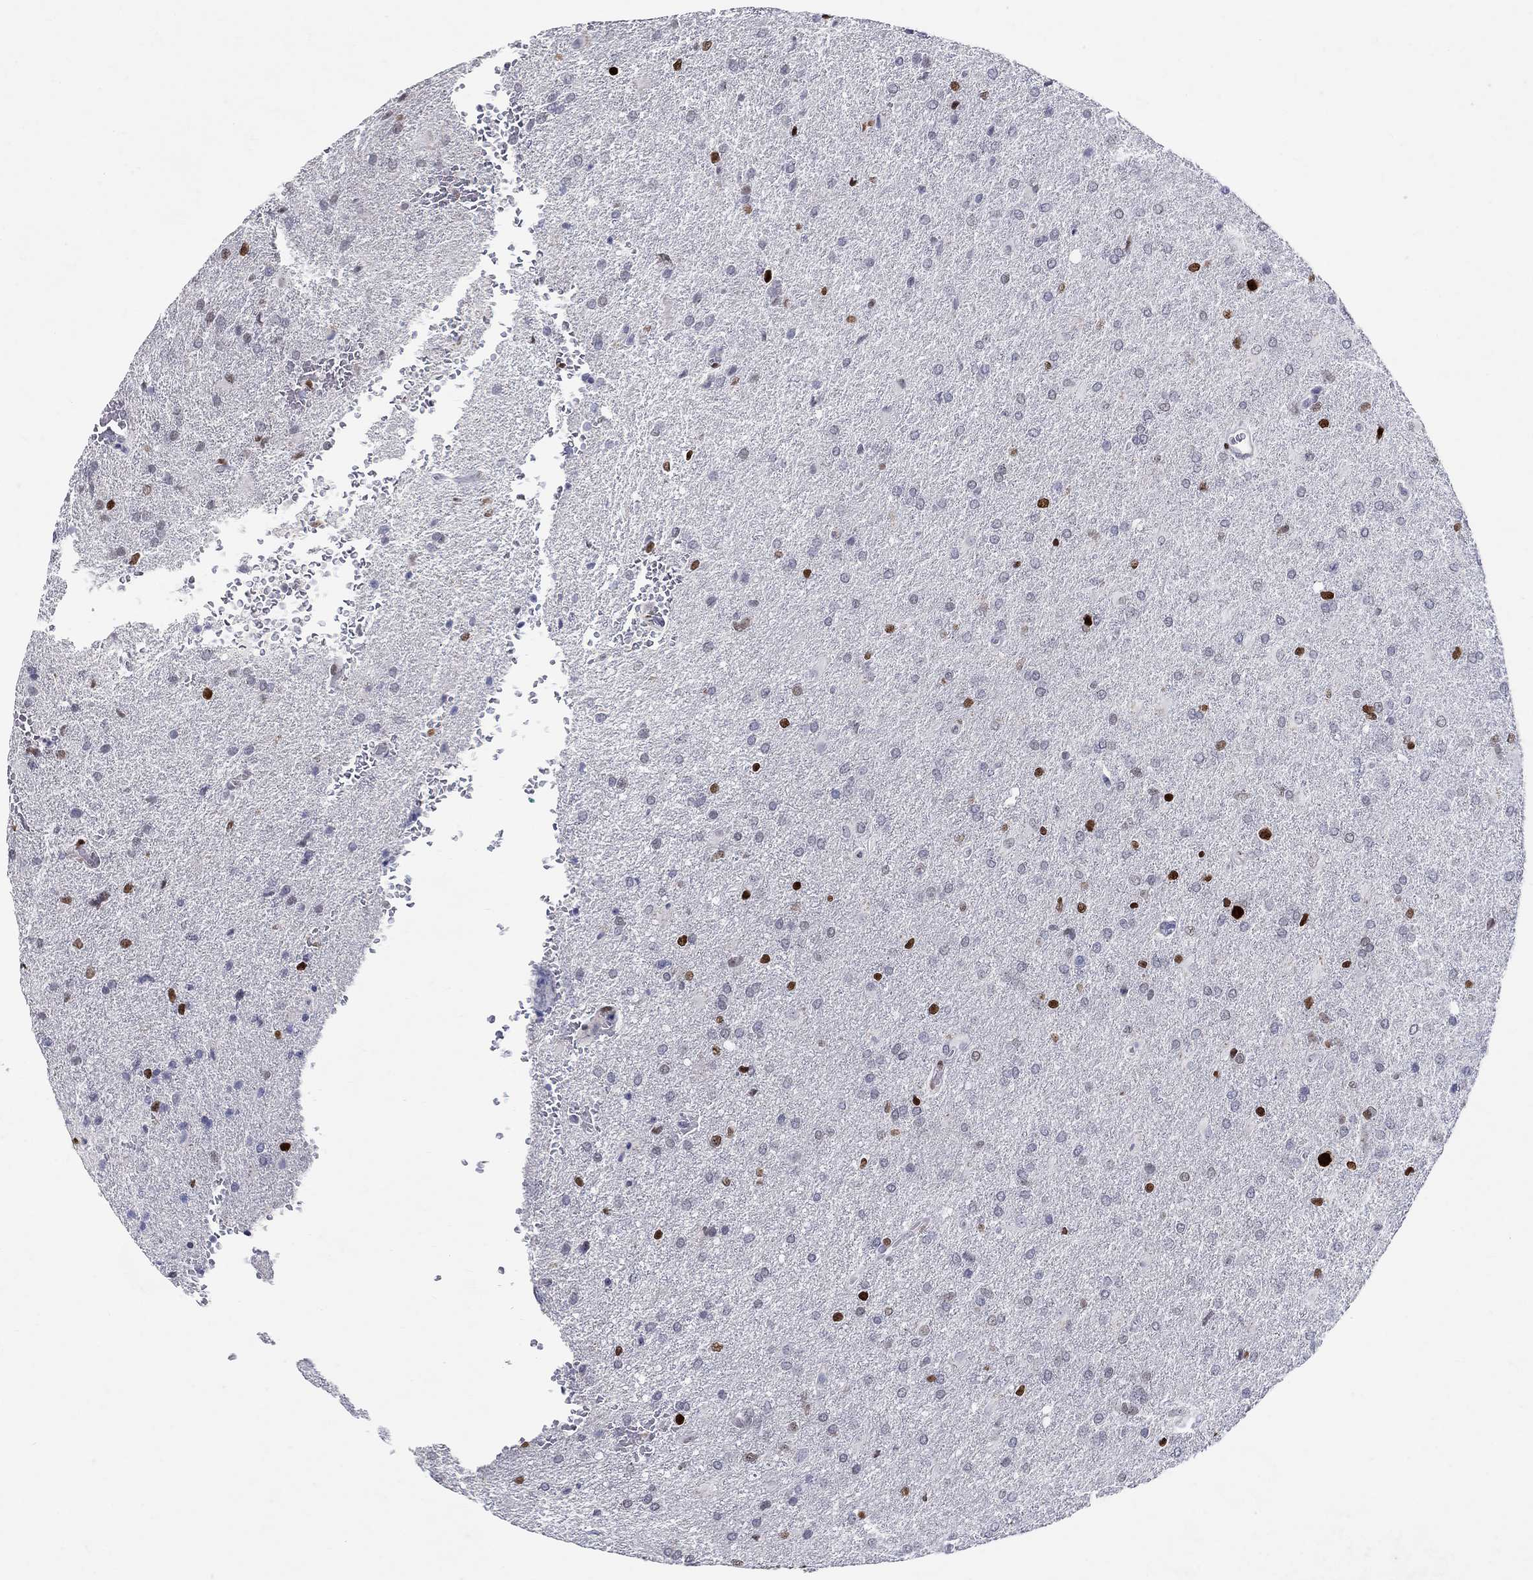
{"staining": {"intensity": "strong", "quantity": "<25%", "location": "nuclear"}, "tissue": "glioma", "cell_type": "Tumor cells", "image_type": "cancer", "snomed": [{"axis": "morphology", "description": "Glioma, malignant, High grade"}, {"axis": "topography", "description": "Brain"}], "caption": "The photomicrograph exhibits staining of malignant high-grade glioma, revealing strong nuclear protein positivity (brown color) within tumor cells.", "gene": "RAPGEF5", "patient": {"sex": "male", "age": 68}}